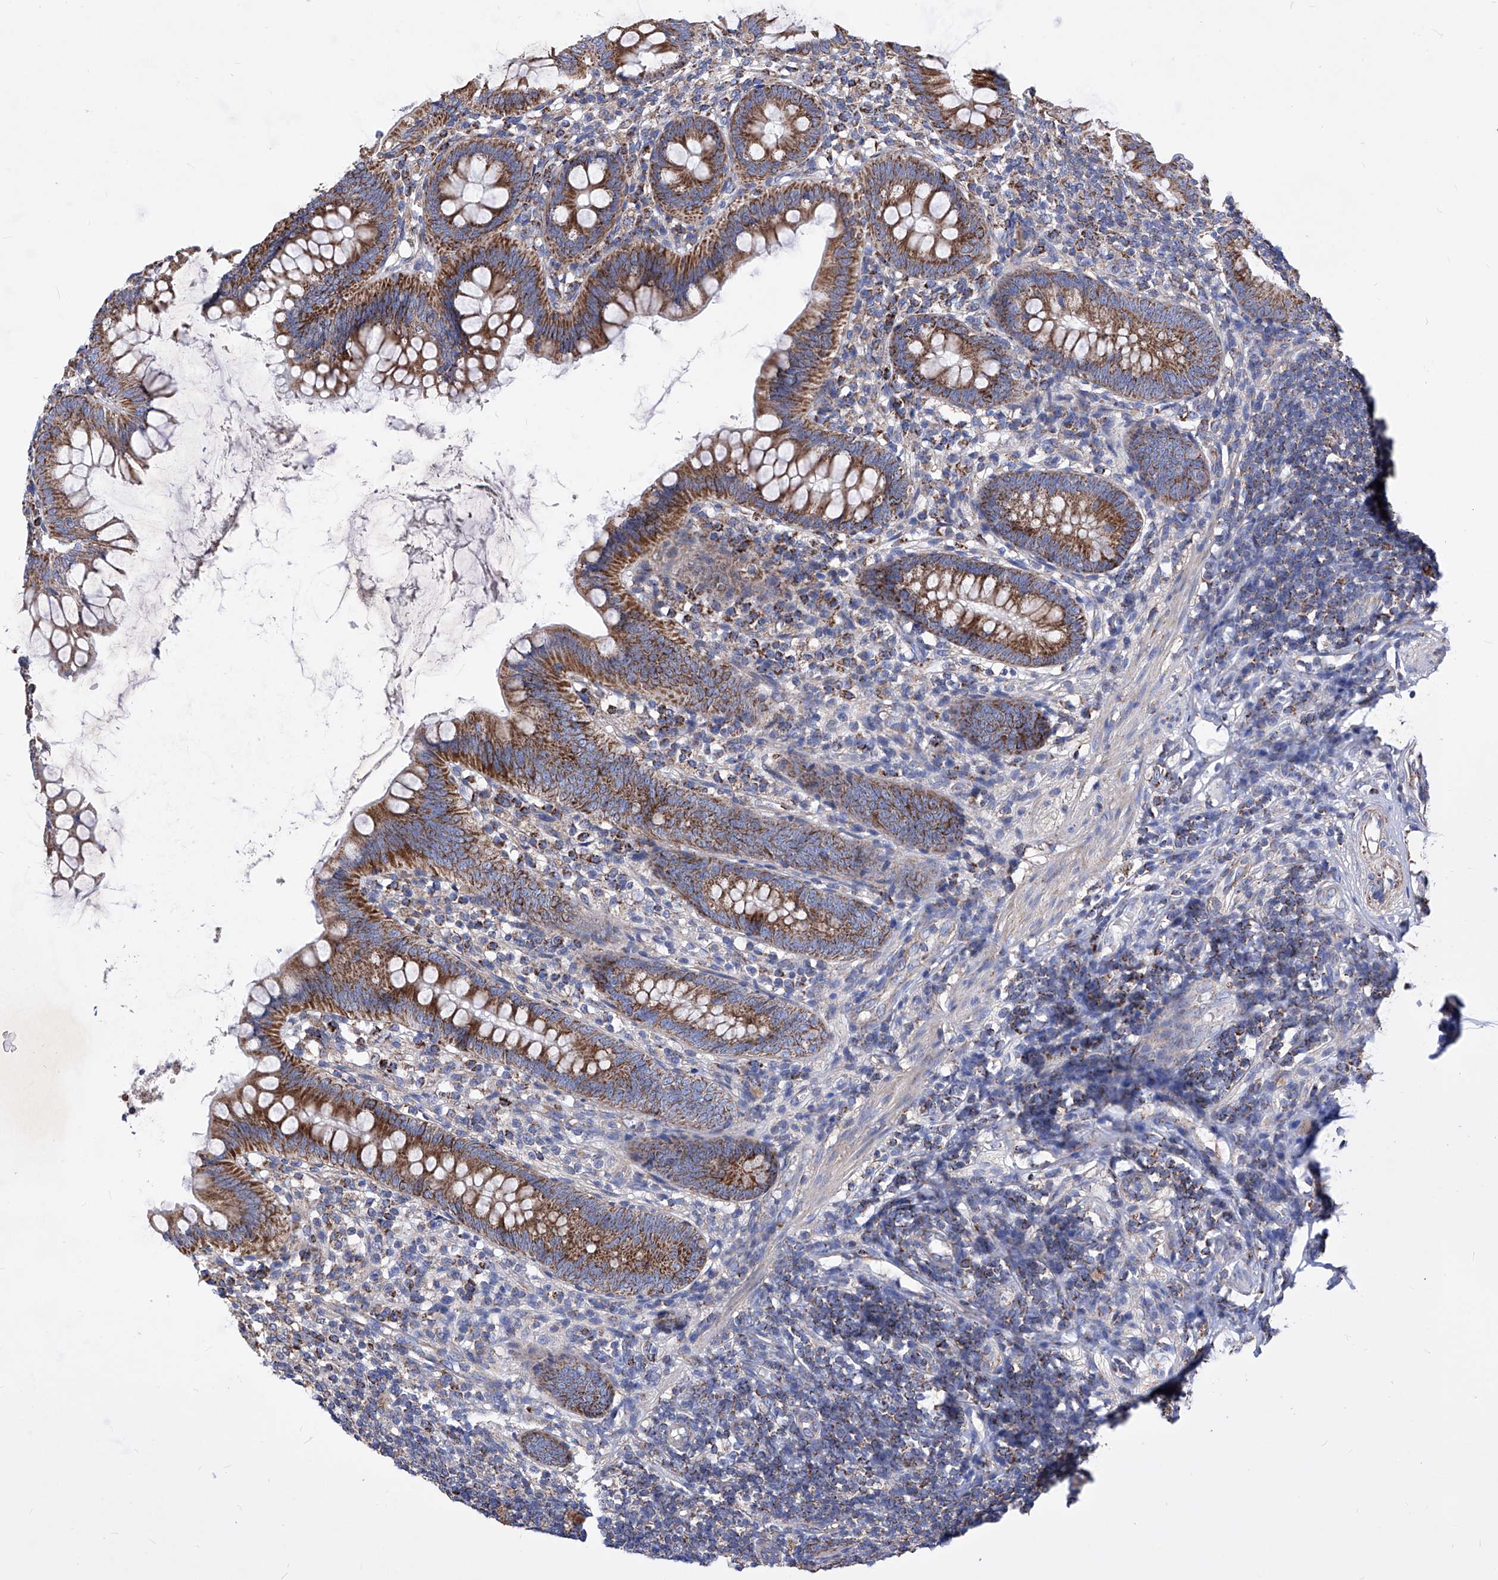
{"staining": {"intensity": "strong", "quantity": ">75%", "location": "cytoplasmic/membranous"}, "tissue": "appendix", "cell_type": "Glandular cells", "image_type": "normal", "snomed": [{"axis": "morphology", "description": "Normal tissue, NOS"}, {"axis": "topography", "description": "Appendix"}], "caption": "The image displays immunohistochemical staining of normal appendix. There is strong cytoplasmic/membranous positivity is appreciated in approximately >75% of glandular cells.", "gene": "HRNR", "patient": {"sex": "female", "age": 62}}